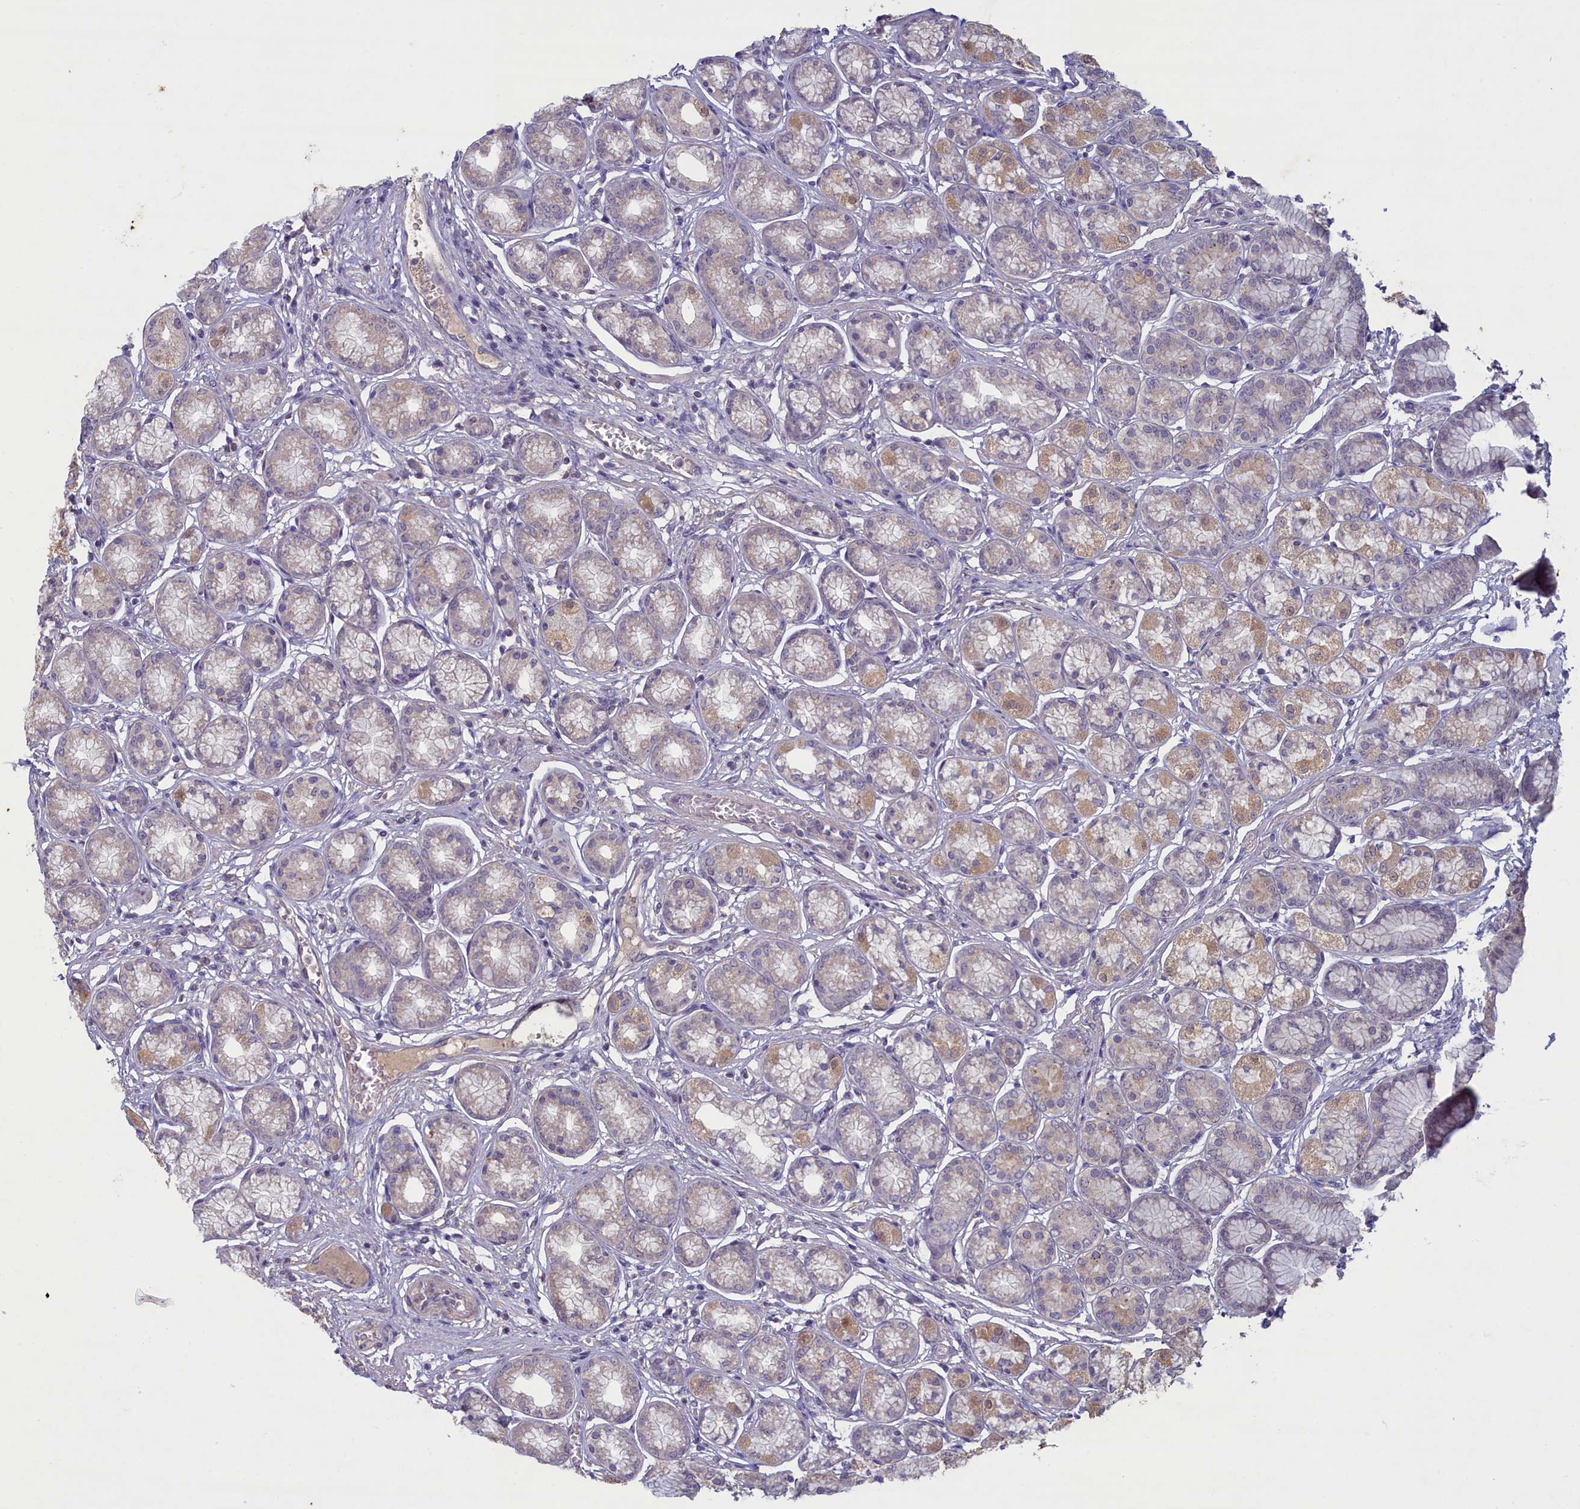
{"staining": {"intensity": "moderate", "quantity": "<25%", "location": "cytoplasmic/membranous,nuclear"}, "tissue": "stomach", "cell_type": "Glandular cells", "image_type": "normal", "snomed": [{"axis": "morphology", "description": "Normal tissue, NOS"}, {"axis": "morphology", "description": "Adenocarcinoma, NOS"}, {"axis": "morphology", "description": "Adenocarcinoma, High grade"}, {"axis": "topography", "description": "Stomach, upper"}, {"axis": "topography", "description": "Stomach"}], "caption": "Immunohistochemistry photomicrograph of benign stomach: human stomach stained using immunohistochemistry displays low levels of moderate protein expression localized specifically in the cytoplasmic/membranous,nuclear of glandular cells, appearing as a cytoplasmic/membranous,nuclear brown color.", "gene": "ATF7IP2", "patient": {"sex": "female", "age": 65}}